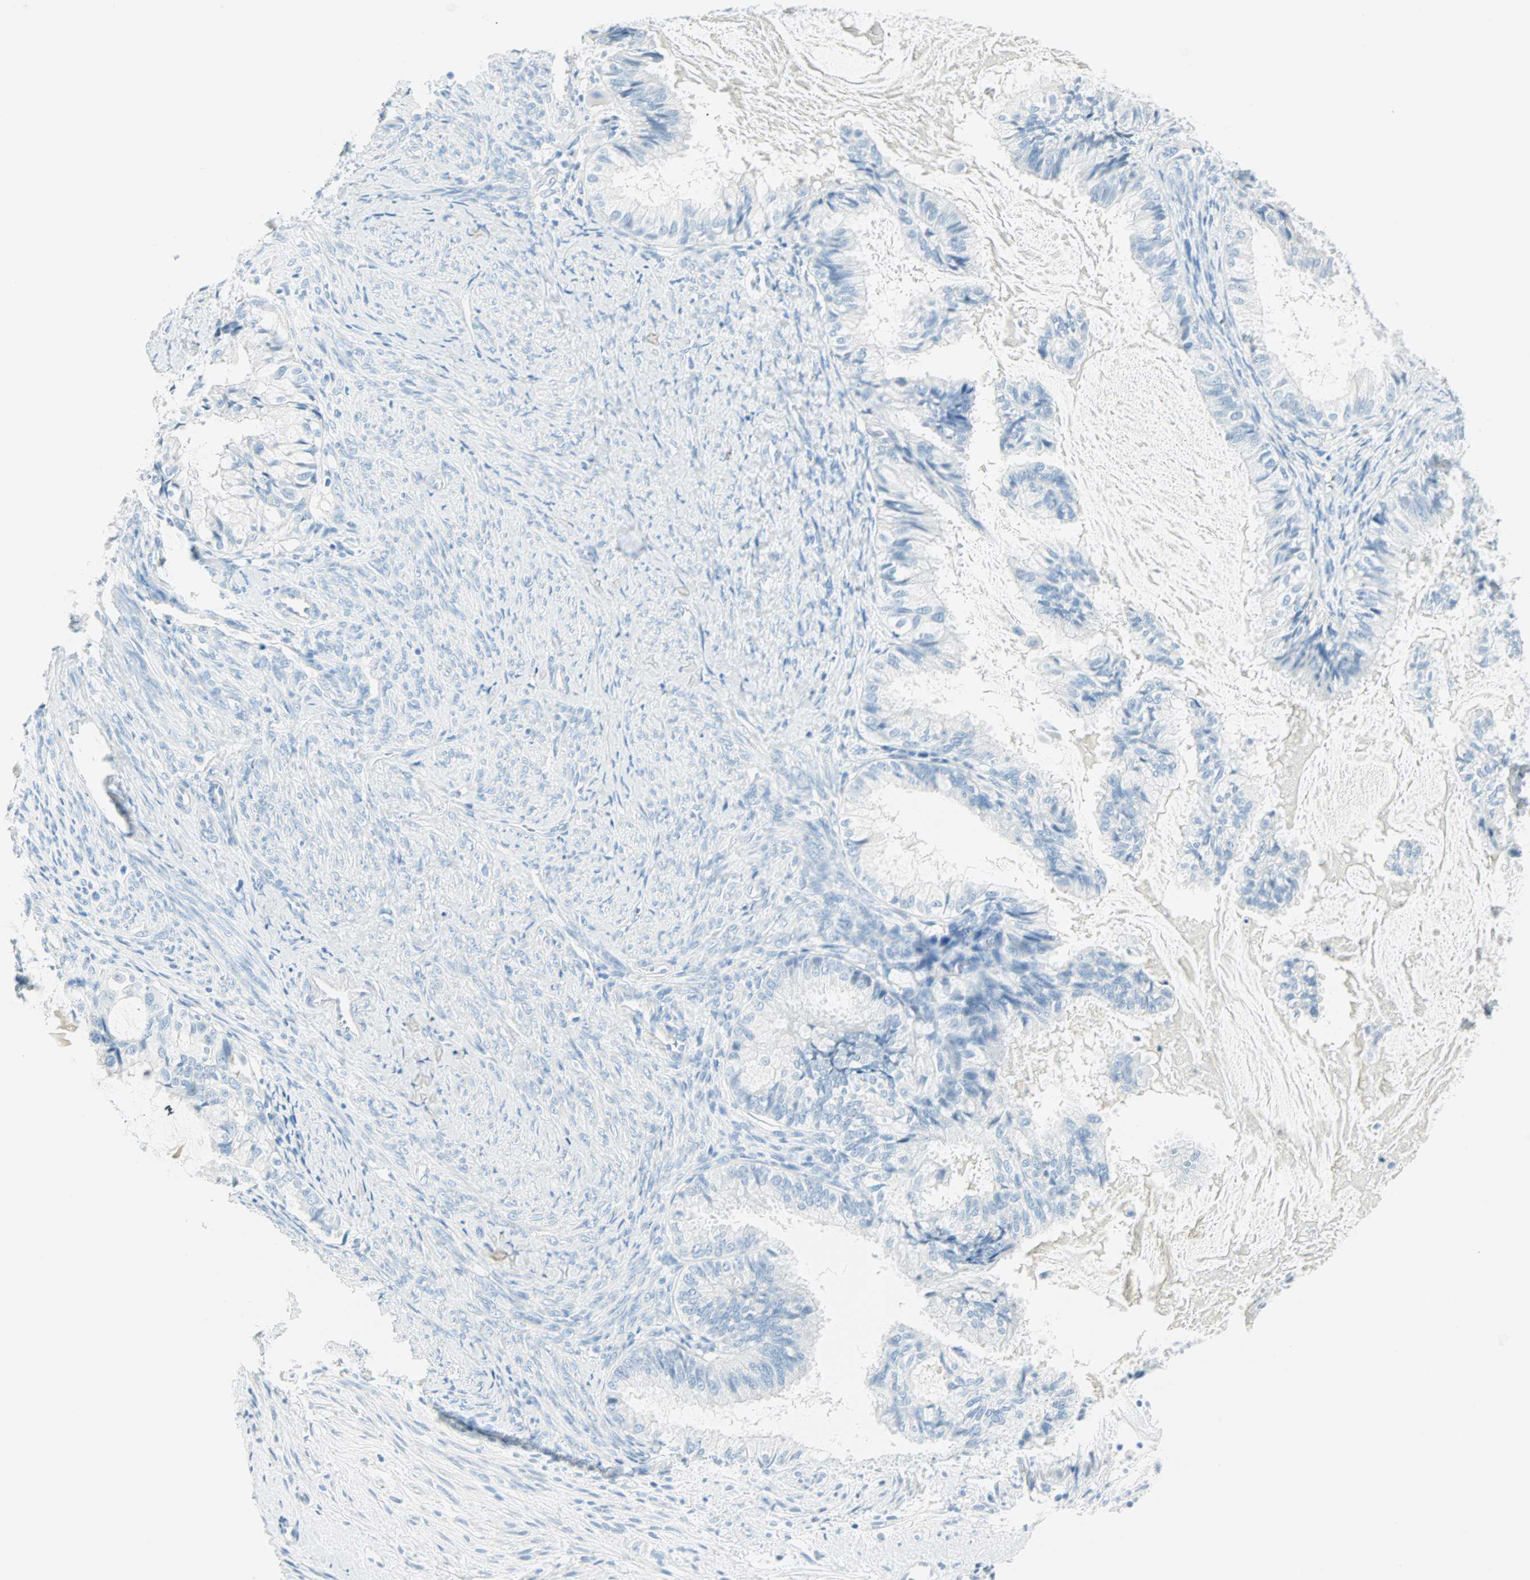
{"staining": {"intensity": "negative", "quantity": "none", "location": "none"}, "tissue": "cervical cancer", "cell_type": "Tumor cells", "image_type": "cancer", "snomed": [{"axis": "morphology", "description": "Normal tissue, NOS"}, {"axis": "morphology", "description": "Adenocarcinoma, NOS"}, {"axis": "topography", "description": "Cervix"}, {"axis": "topography", "description": "Endometrium"}], "caption": "Cervical adenocarcinoma stained for a protein using immunohistochemistry (IHC) displays no expression tumor cells.", "gene": "NES", "patient": {"sex": "female", "age": 86}}